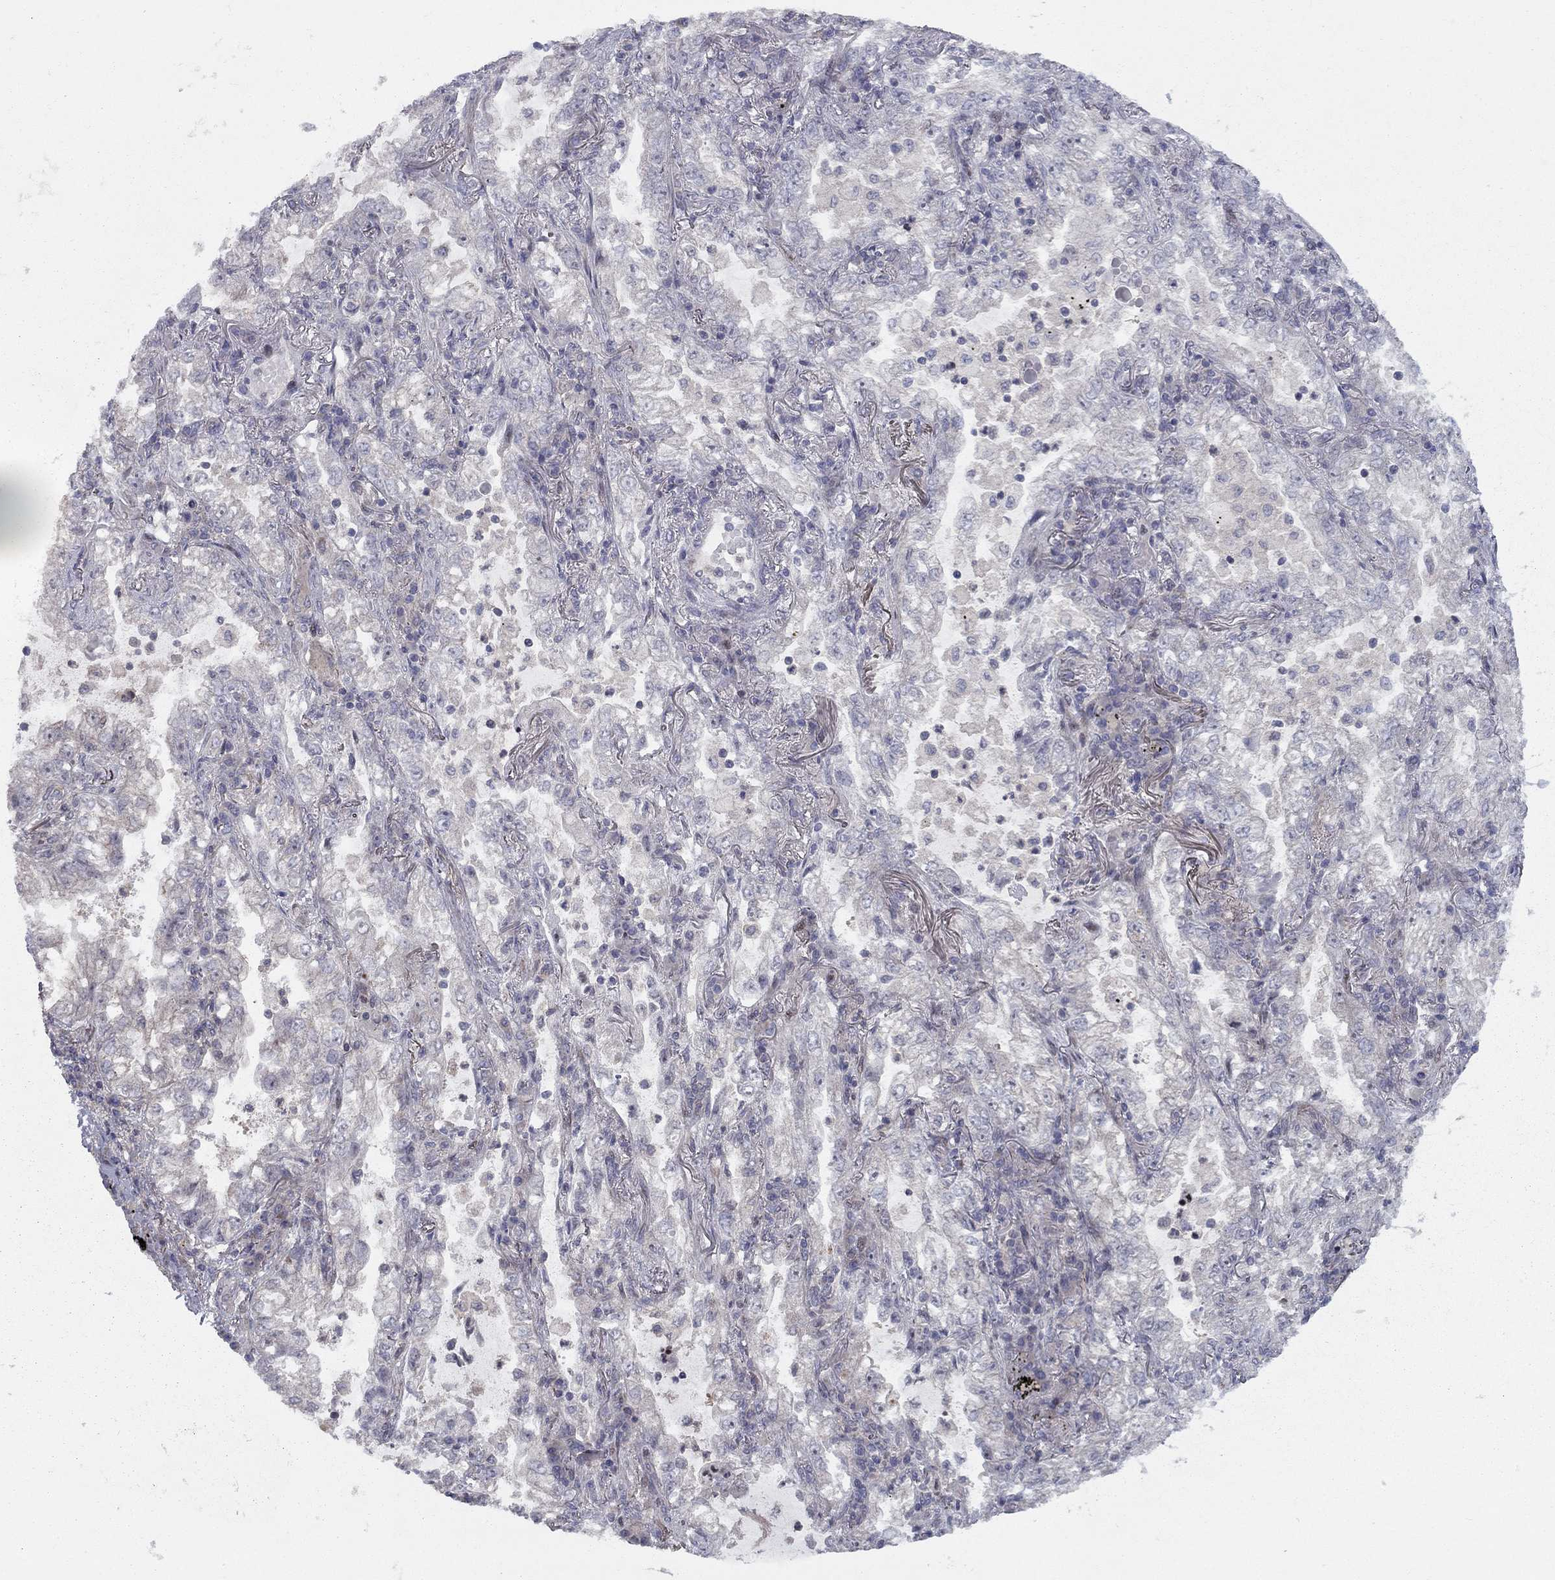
{"staining": {"intensity": "negative", "quantity": "none", "location": "none"}, "tissue": "lung cancer", "cell_type": "Tumor cells", "image_type": "cancer", "snomed": [{"axis": "morphology", "description": "Adenocarcinoma, NOS"}, {"axis": "topography", "description": "Lung"}], "caption": "Lung cancer was stained to show a protein in brown. There is no significant positivity in tumor cells.", "gene": "DUSP7", "patient": {"sex": "female", "age": 73}}